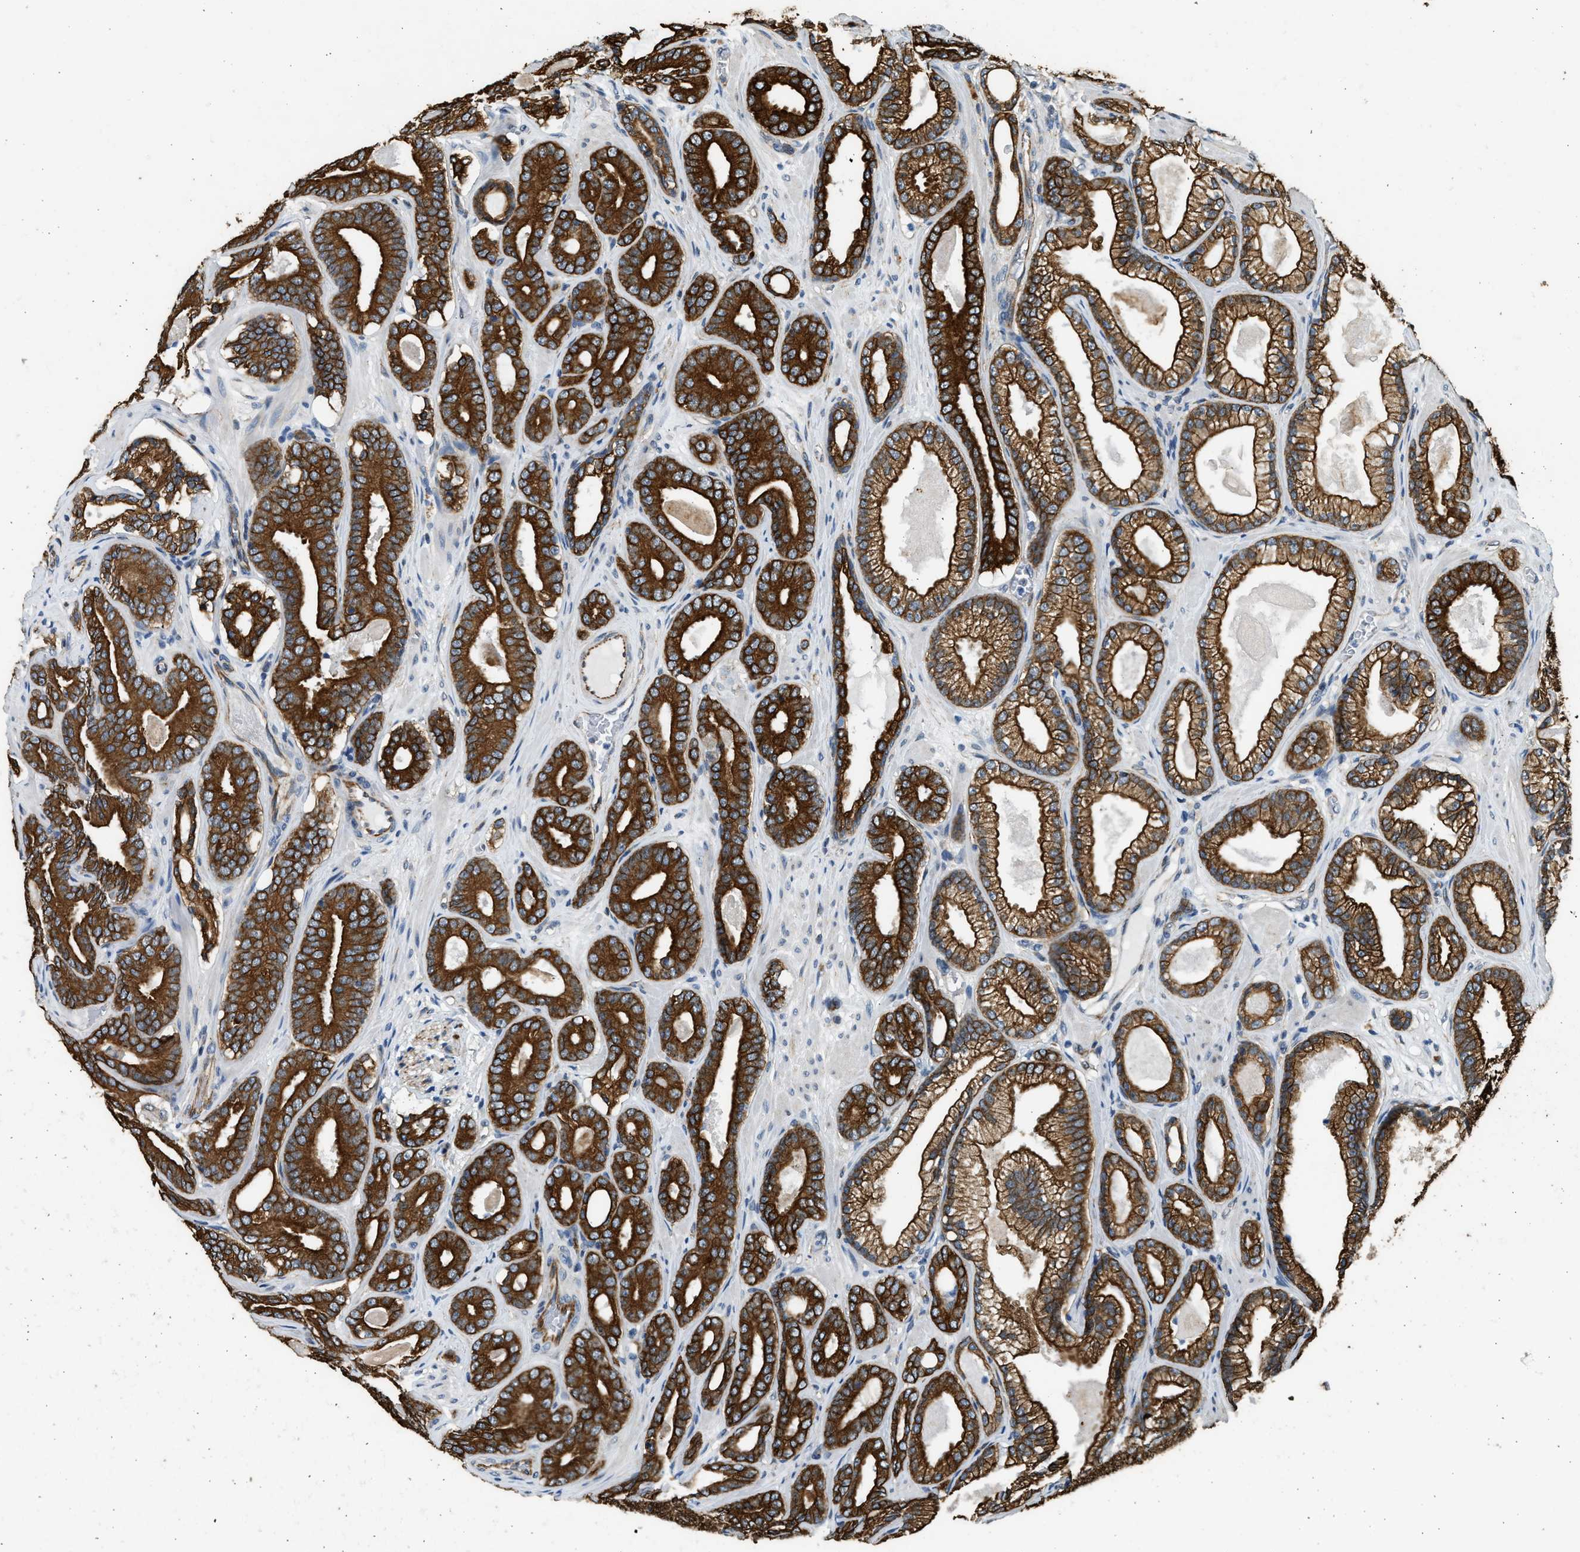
{"staining": {"intensity": "strong", "quantity": ">75%", "location": "cytoplasmic/membranous"}, "tissue": "prostate cancer", "cell_type": "Tumor cells", "image_type": "cancer", "snomed": [{"axis": "morphology", "description": "Adenocarcinoma, High grade"}, {"axis": "topography", "description": "Prostate"}], "caption": "Prostate adenocarcinoma (high-grade) was stained to show a protein in brown. There is high levels of strong cytoplasmic/membranous staining in about >75% of tumor cells.", "gene": "PCLO", "patient": {"sex": "male", "age": 60}}